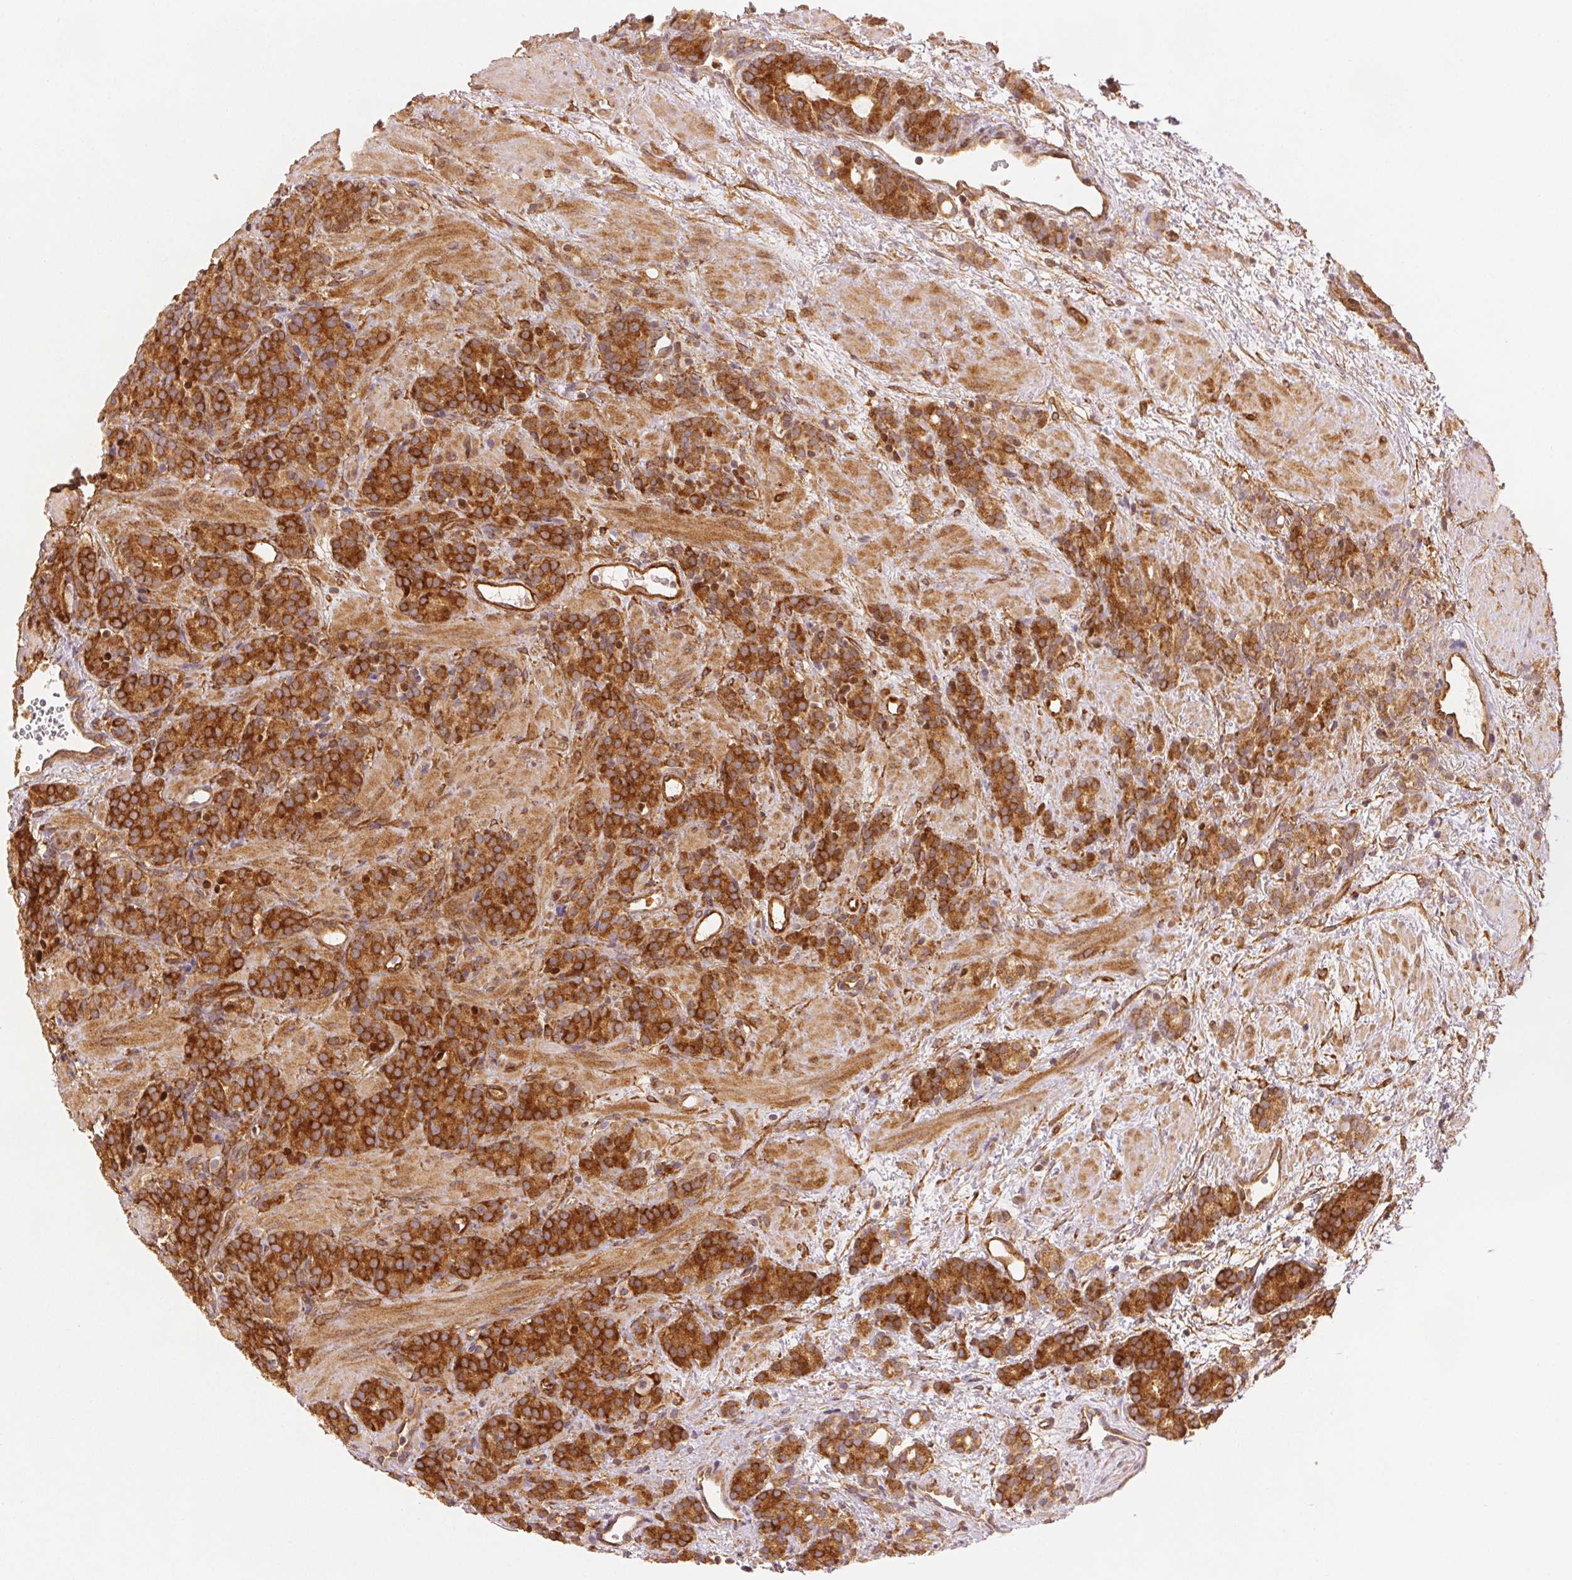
{"staining": {"intensity": "strong", "quantity": ">75%", "location": "cytoplasmic/membranous"}, "tissue": "prostate cancer", "cell_type": "Tumor cells", "image_type": "cancer", "snomed": [{"axis": "morphology", "description": "Adenocarcinoma, High grade"}, {"axis": "topography", "description": "Prostate"}], "caption": "Prostate adenocarcinoma (high-grade) tissue shows strong cytoplasmic/membranous positivity in approximately >75% of tumor cells, visualized by immunohistochemistry. Nuclei are stained in blue.", "gene": "DIAPH2", "patient": {"sex": "male", "age": 84}}